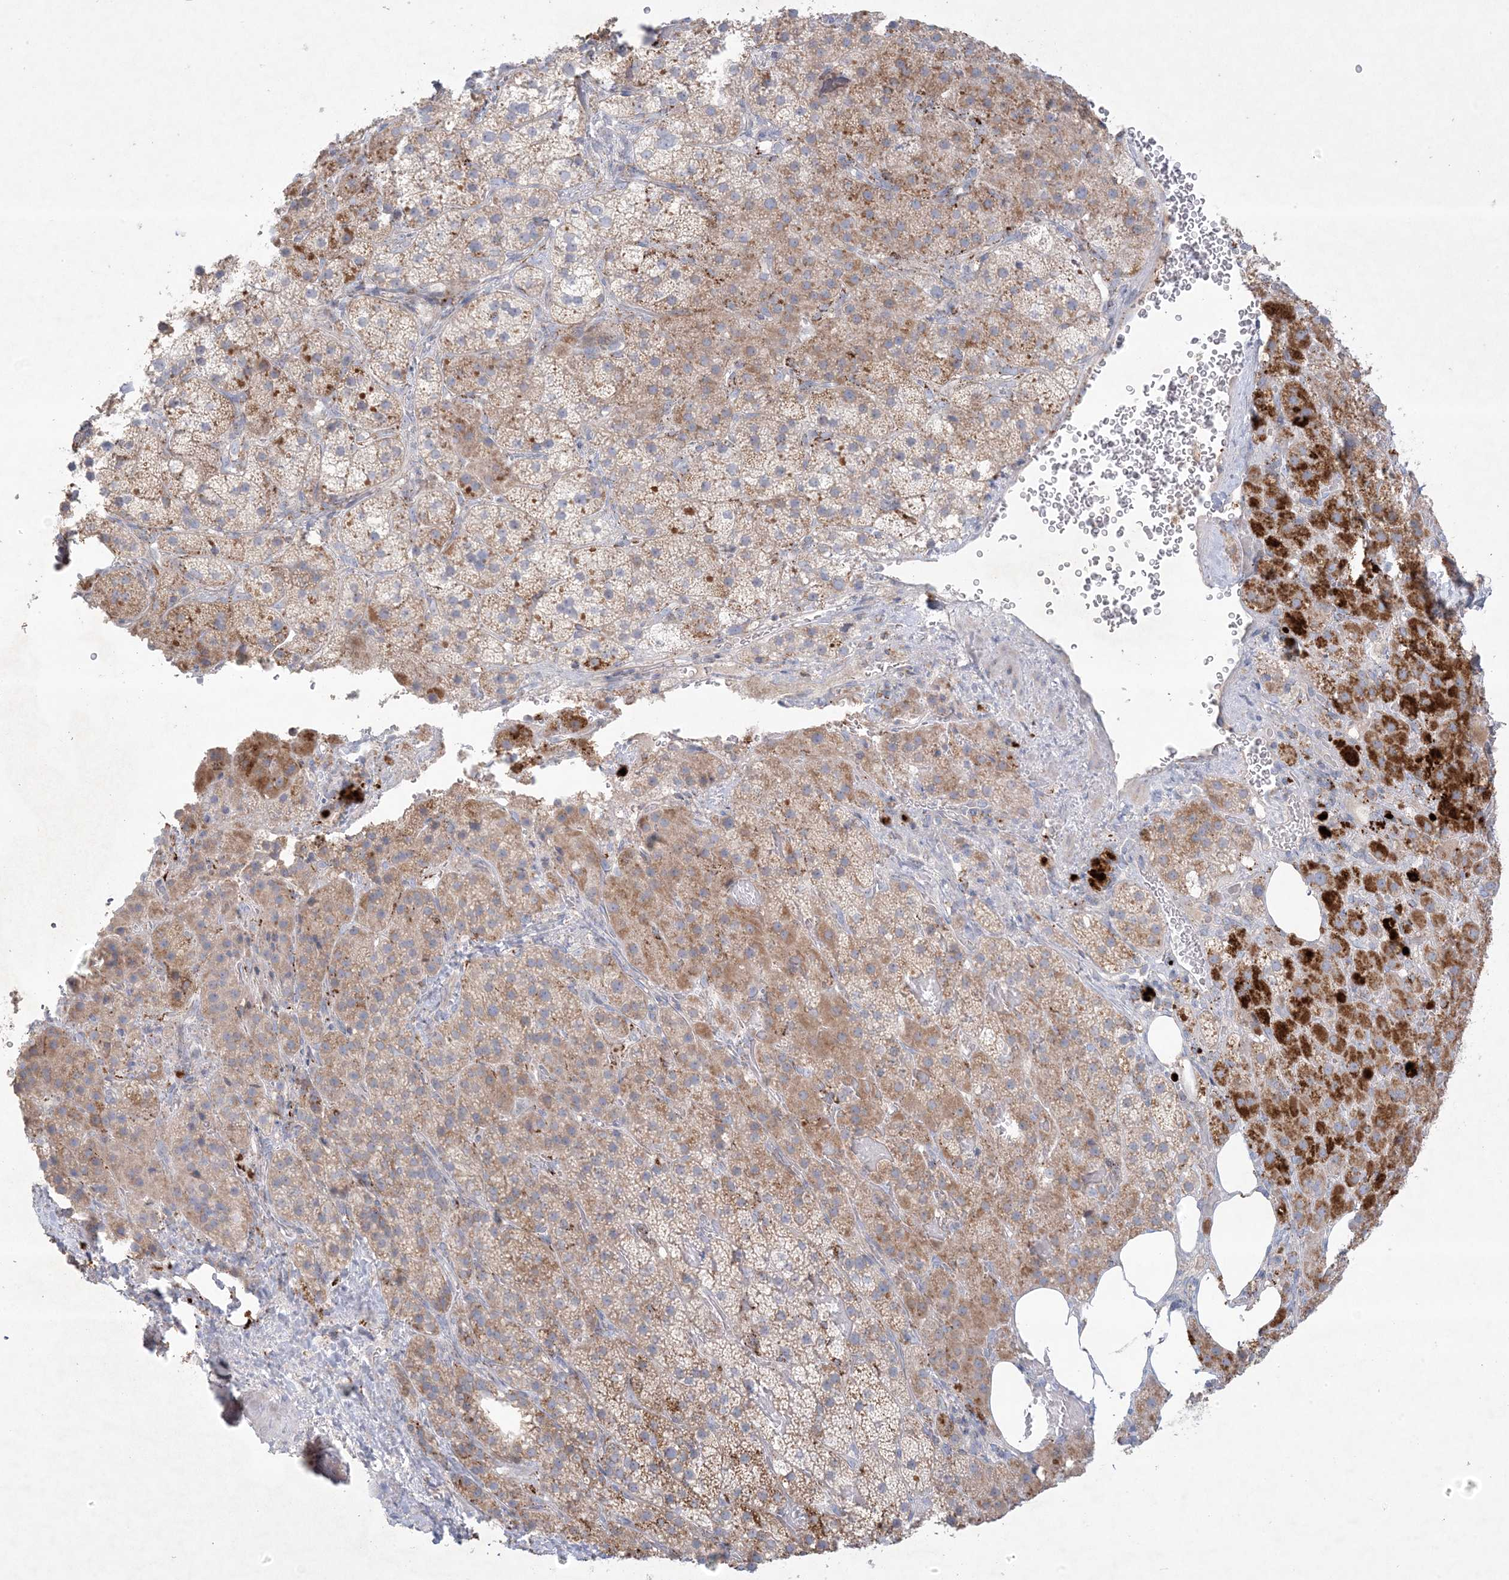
{"staining": {"intensity": "moderate", "quantity": ">75%", "location": "cytoplasmic/membranous"}, "tissue": "adrenal gland", "cell_type": "Glandular cells", "image_type": "normal", "snomed": [{"axis": "morphology", "description": "Normal tissue, NOS"}, {"axis": "topography", "description": "Adrenal gland"}], "caption": "About >75% of glandular cells in normal human adrenal gland demonstrate moderate cytoplasmic/membranous protein expression as visualized by brown immunohistochemical staining.", "gene": "KCTD6", "patient": {"sex": "female", "age": 59}}